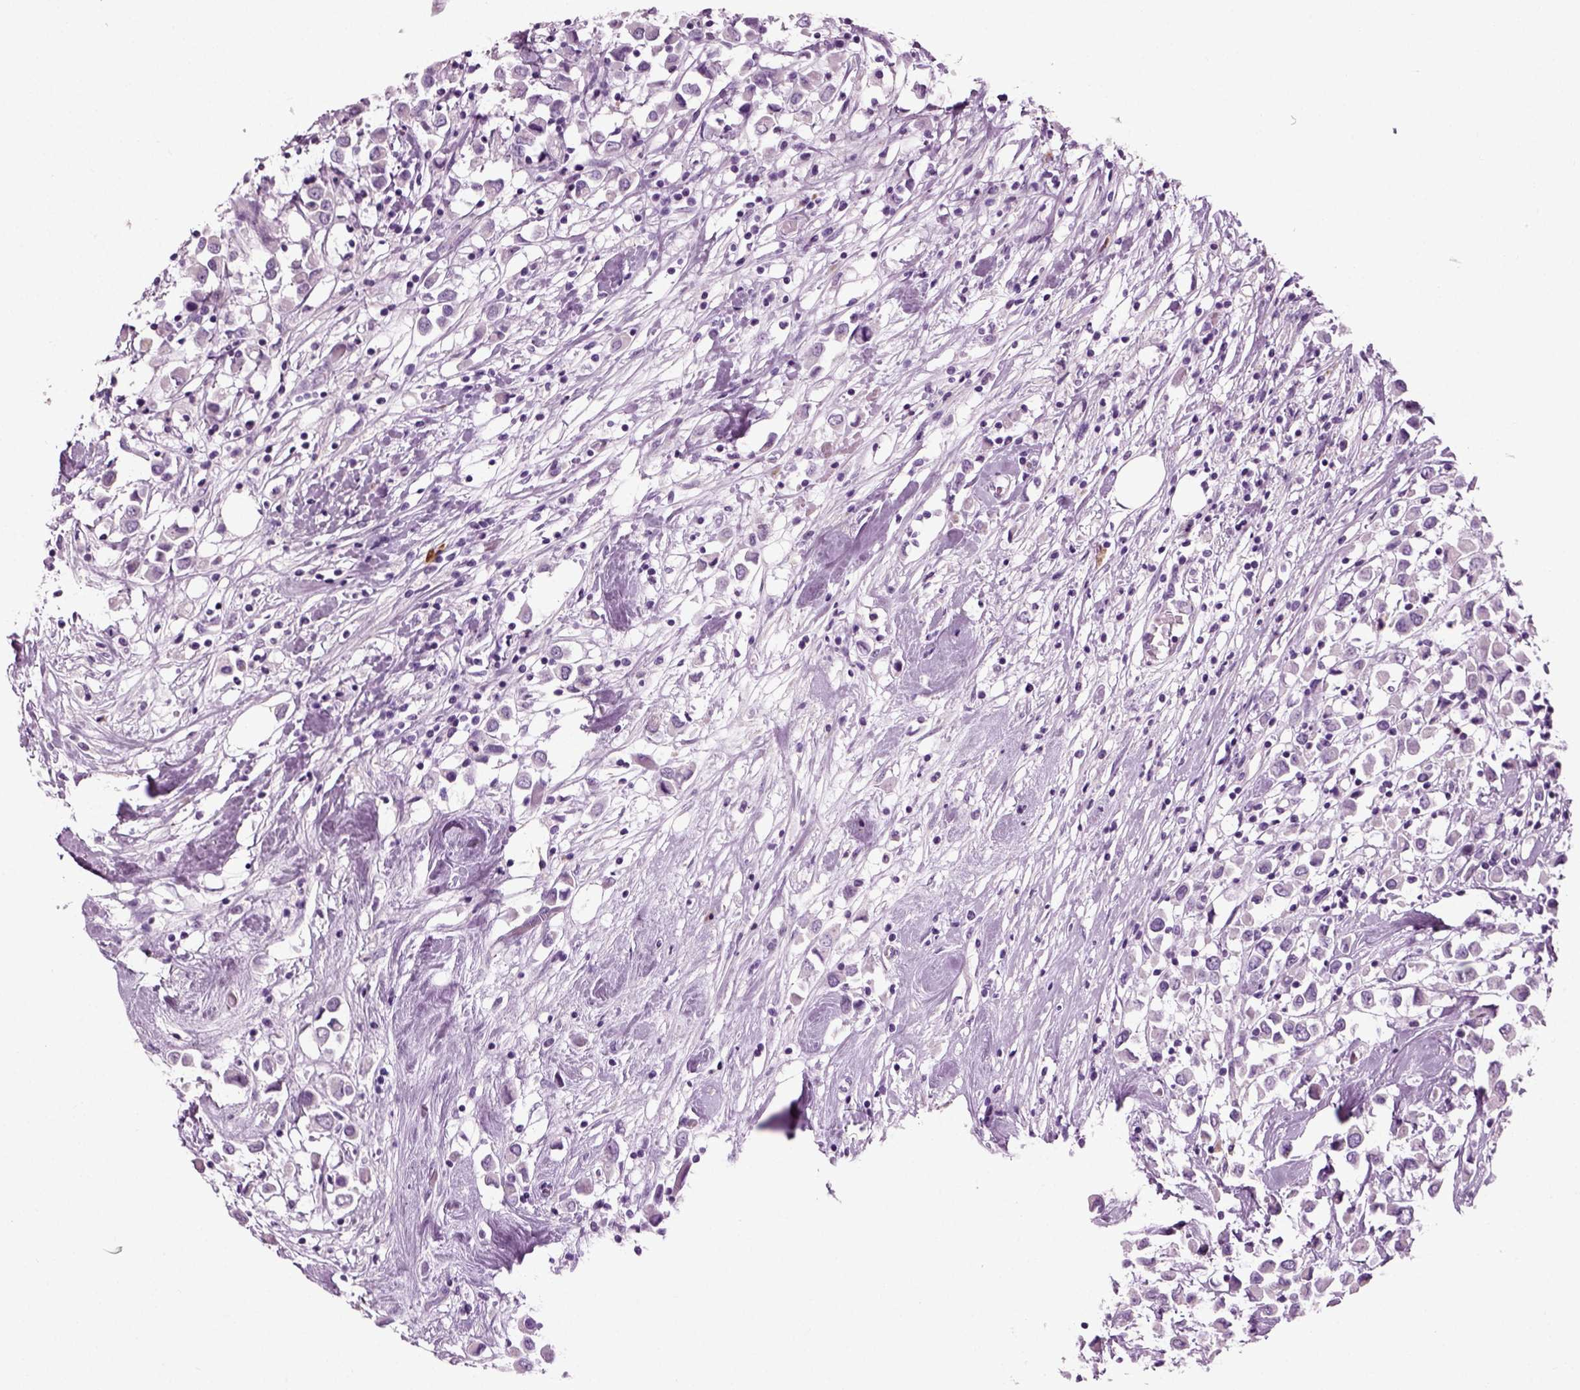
{"staining": {"intensity": "negative", "quantity": "none", "location": "none"}, "tissue": "breast cancer", "cell_type": "Tumor cells", "image_type": "cancer", "snomed": [{"axis": "morphology", "description": "Duct carcinoma"}, {"axis": "topography", "description": "Breast"}], "caption": "Immunohistochemical staining of human breast cancer exhibits no significant expression in tumor cells. (Stains: DAB (3,3'-diaminobenzidine) immunohistochemistry (IHC) with hematoxylin counter stain, Microscopy: brightfield microscopy at high magnification).", "gene": "PRLH", "patient": {"sex": "female", "age": 61}}